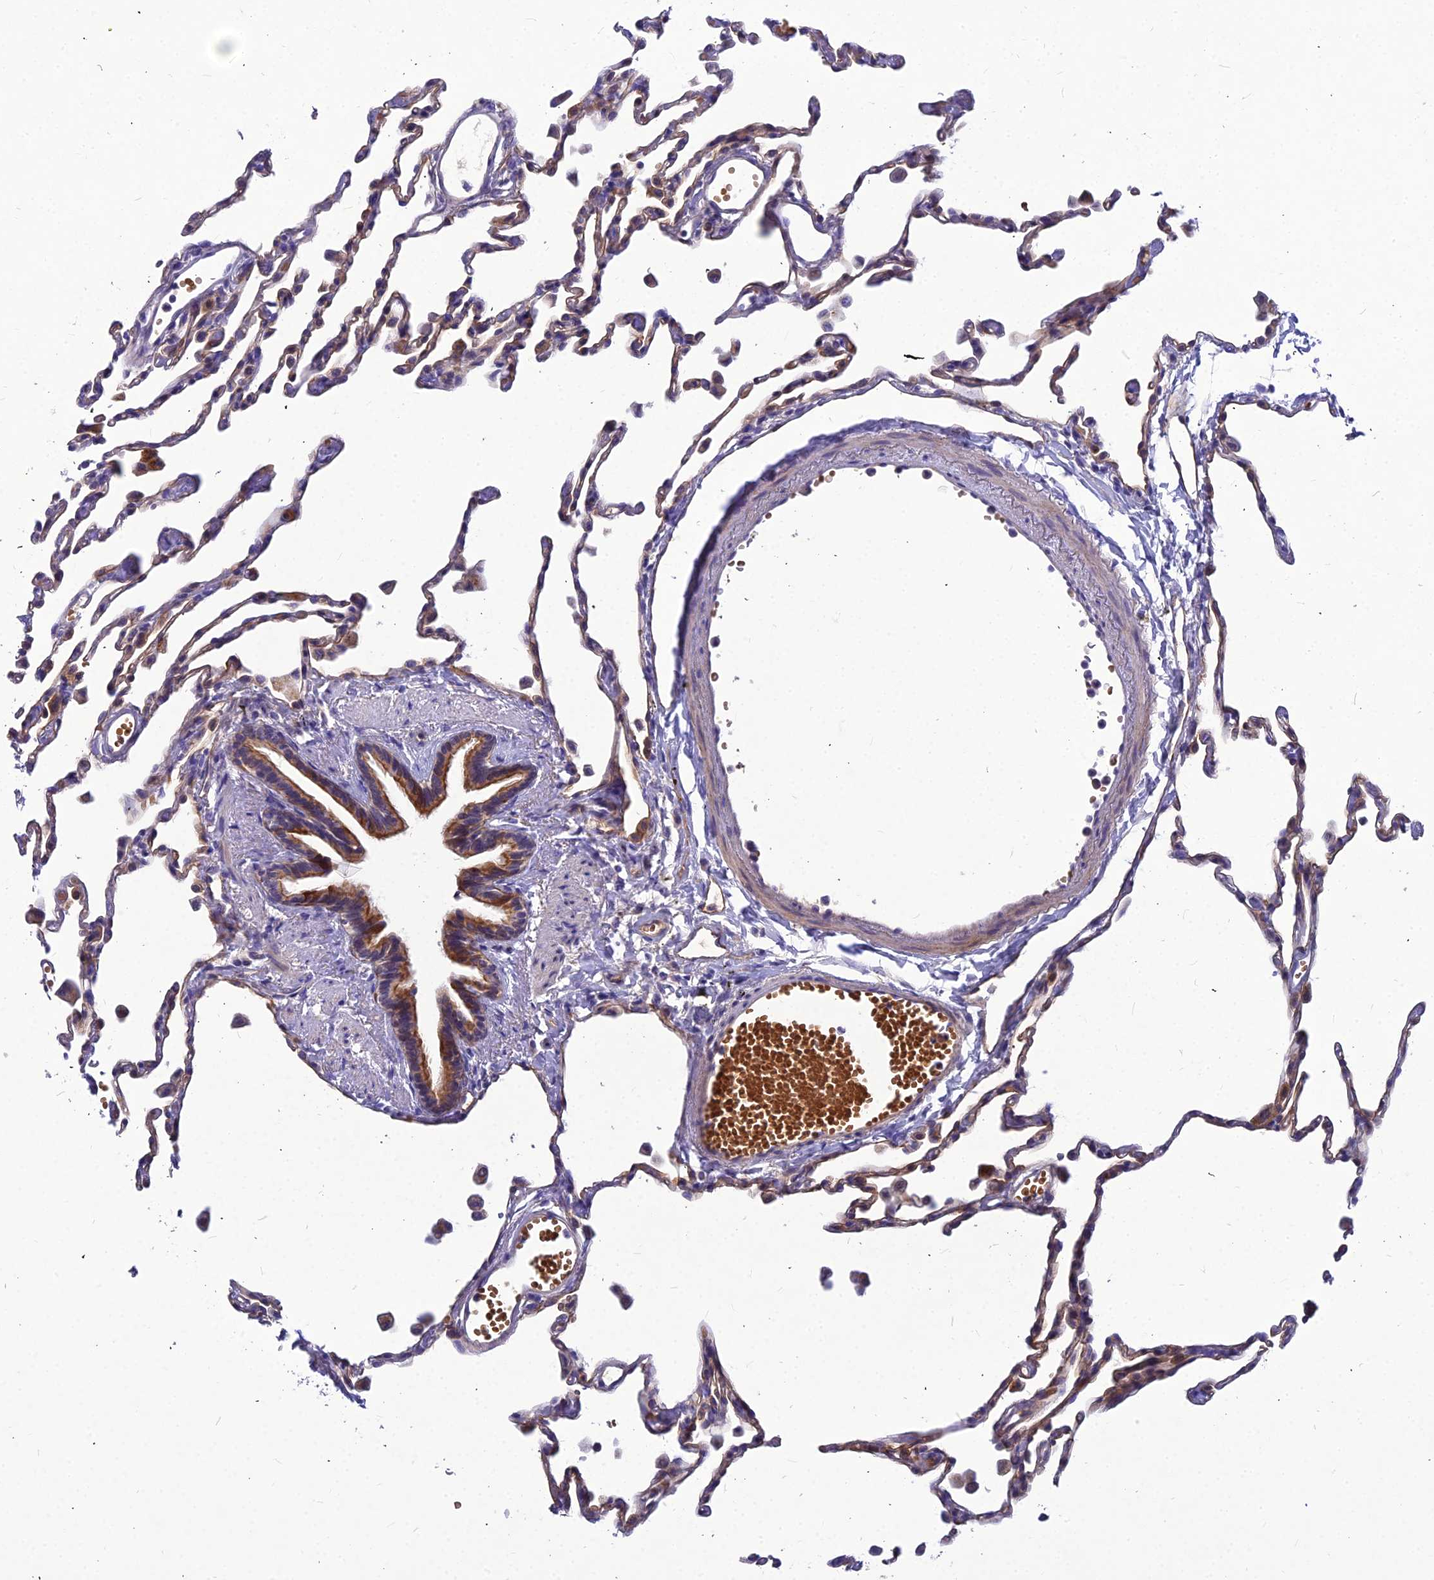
{"staining": {"intensity": "moderate", "quantity": "25%-75%", "location": "cytoplasmic/membranous"}, "tissue": "lung", "cell_type": "Alveolar cells", "image_type": "normal", "snomed": [{"axis": "morphology", "description": "Normal tissue, NOS"}, {"axis": "topography", "description": "Lung"}], "caption": "Immunohistochemistry (IHC) image of unremarkable lung: human lung stained using immunohistochemistry demonstrates medium levels of moderate protein expression localized specifically in the cytoplasmic/membranous of alveolar cells, appearing as a cytoplasmic/membranous brown color.", "gene": "DMRTA1", "patient": {"sex": "female", "age": 49}}